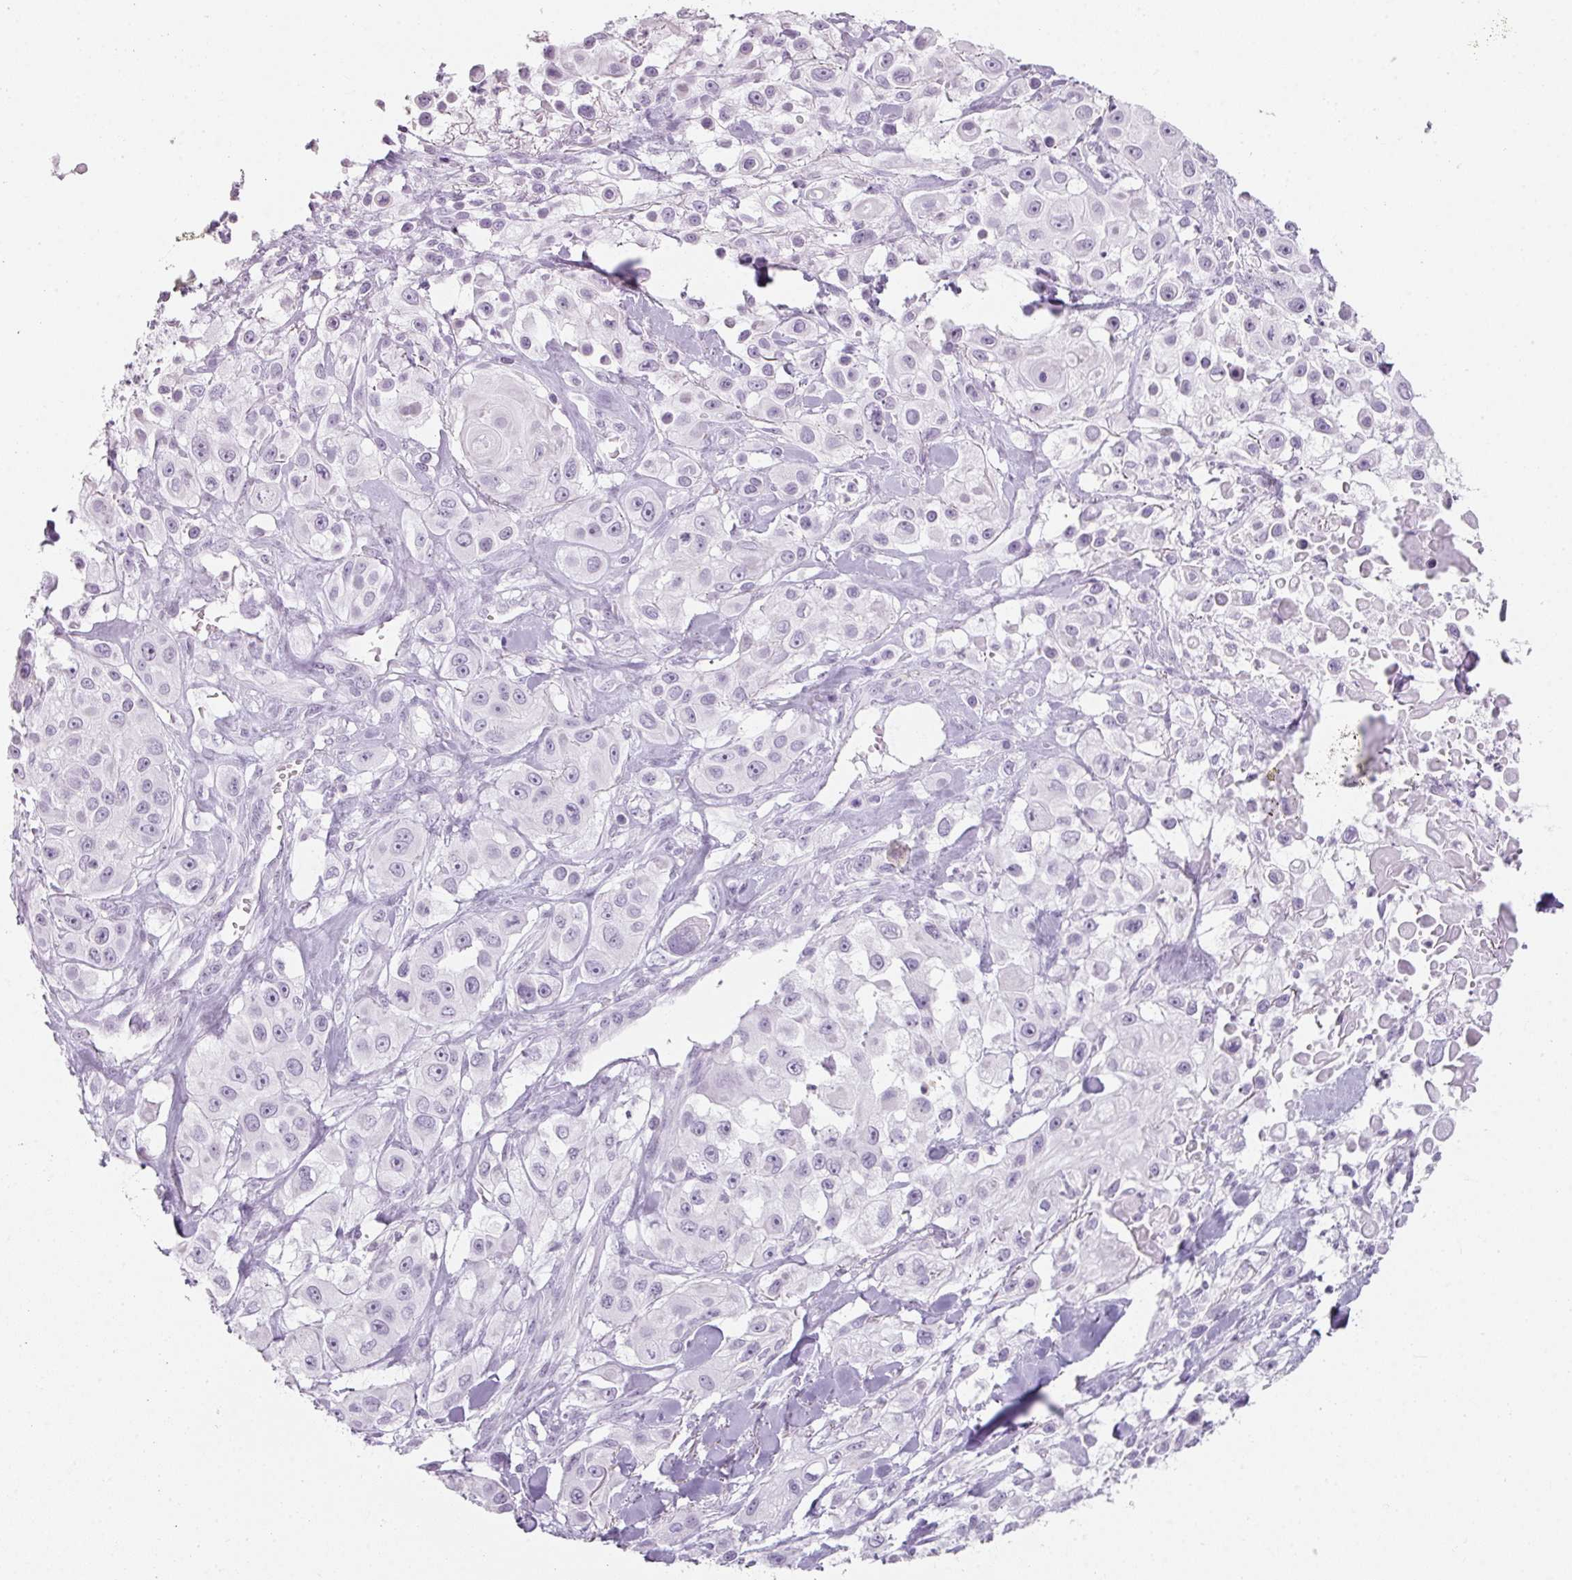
{"staining": {"intensity": "negative", "quantity": "none", "location": "none"}, "tissue": "skin cancer", "cell_type": "Tumor cells", "image_type": "cancer", "snomed": [{"axis": "morphology", "description": "Squamous cell carcinoma, NOS"}, {"axis": "topography", "description": "Skin"}], "caption": "A high-resolution micrograph shows immunohistochemistry staining of squamous cell carcinoma (skin), which shows no significant positivity in tumor cells.", "gene": "TMEM42", "patient": {"sex": "male", "age": 63}}